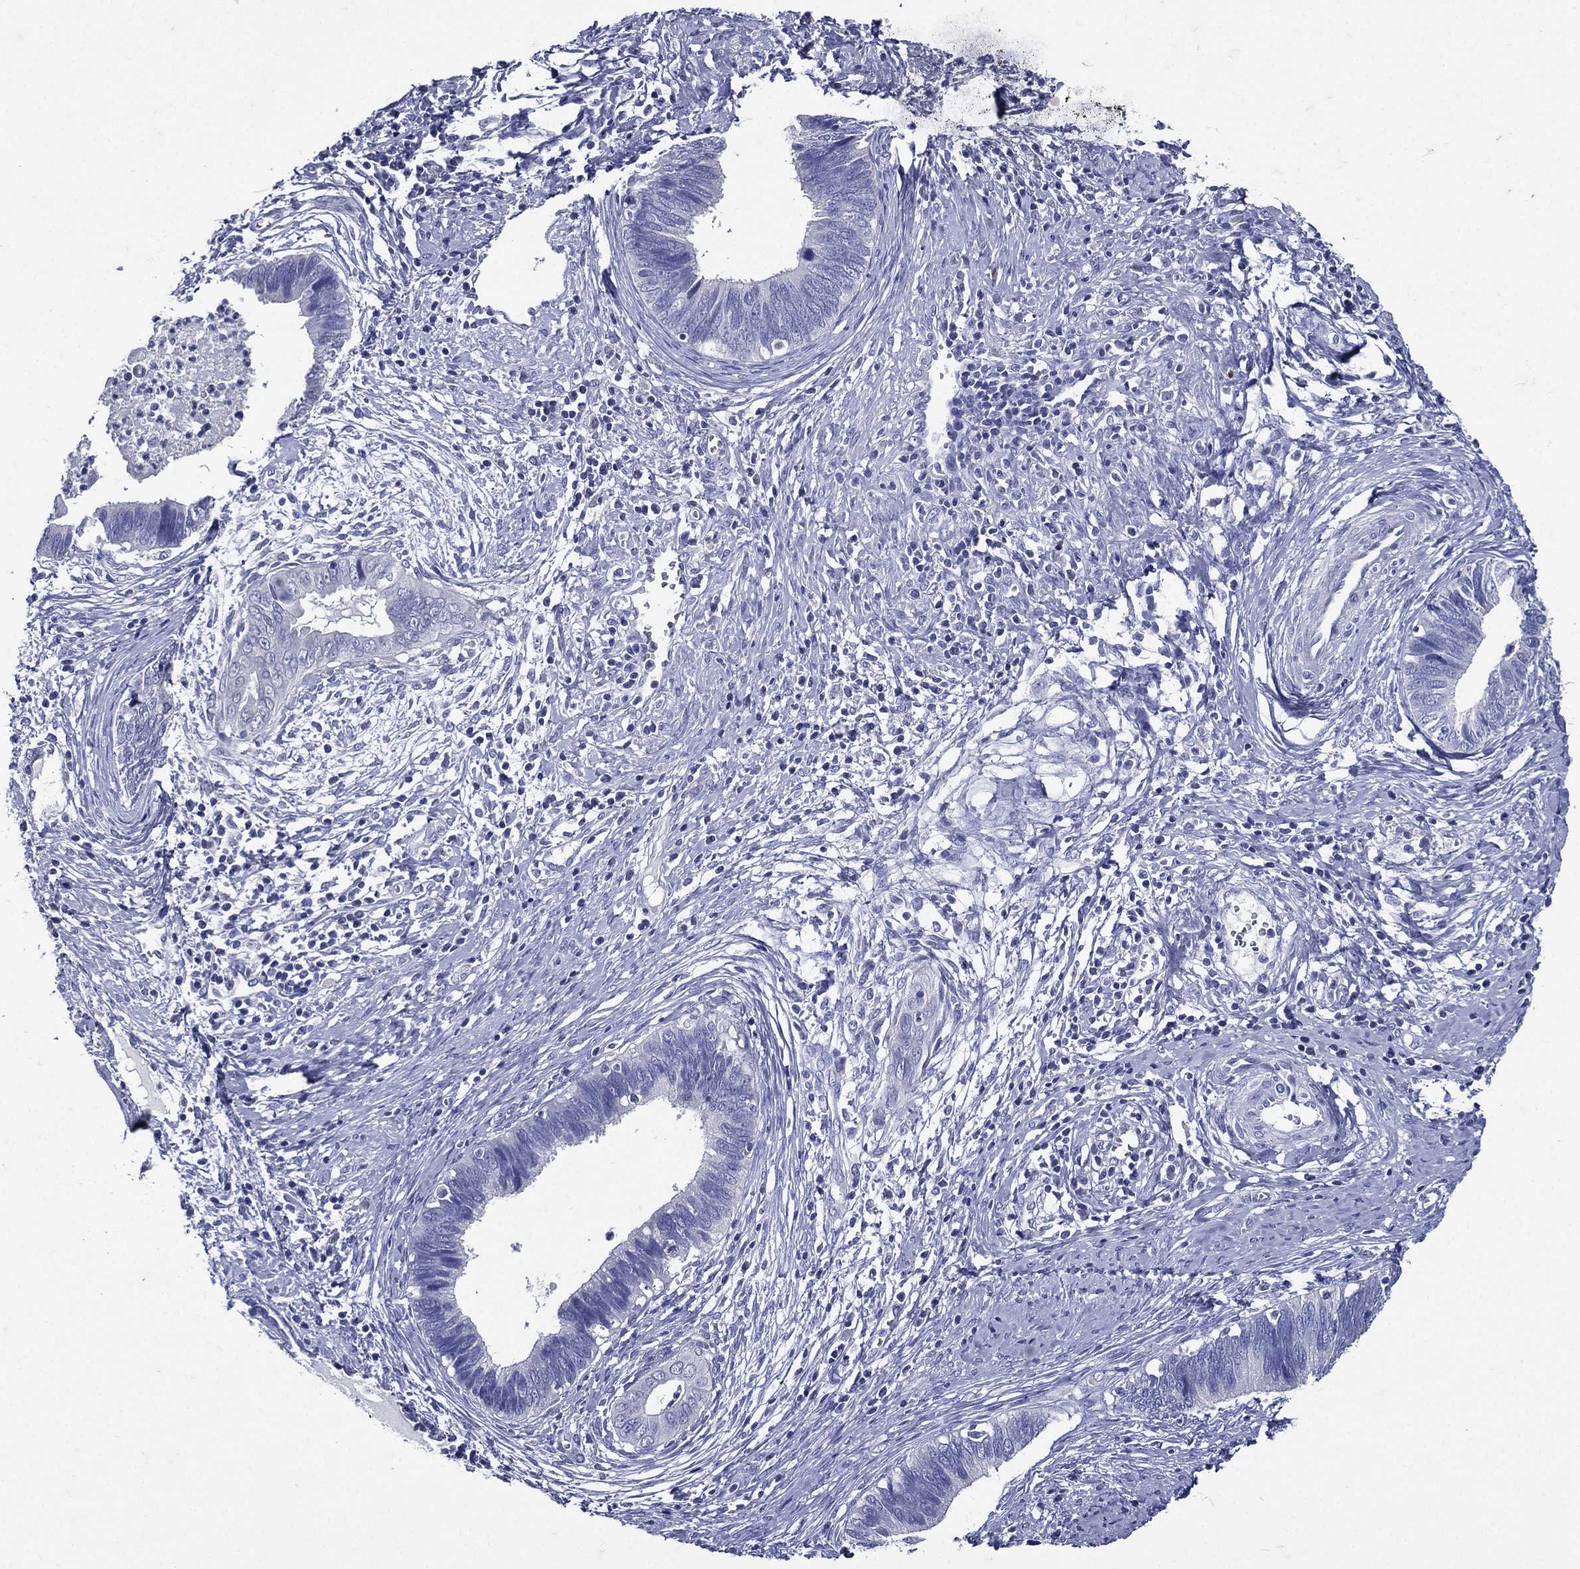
{"staining": {"intensity": "negative", "quantity": "none", "location": "none"}, "tissue": "cervical cancer", "cell_type": "Tumor cells", "image_type": "cancer", "snomed": [{"axis": "morphology", "description": "Adenocarcinoma, NOS"}, {"axis": "topography", "description": "Cervix"}], "caption": "Tumor cells show no significant positivity in adenocarcinoma (cervical). (Stains: DAB (3,3'-diaminobenzidine) immunohistochemistry (IHC) with hematoxylin counter stain, Microscopy: brightfield microscopy at high magnification).", "gene": "TGM1", "patient": {"sex": "female", "age": 42}}